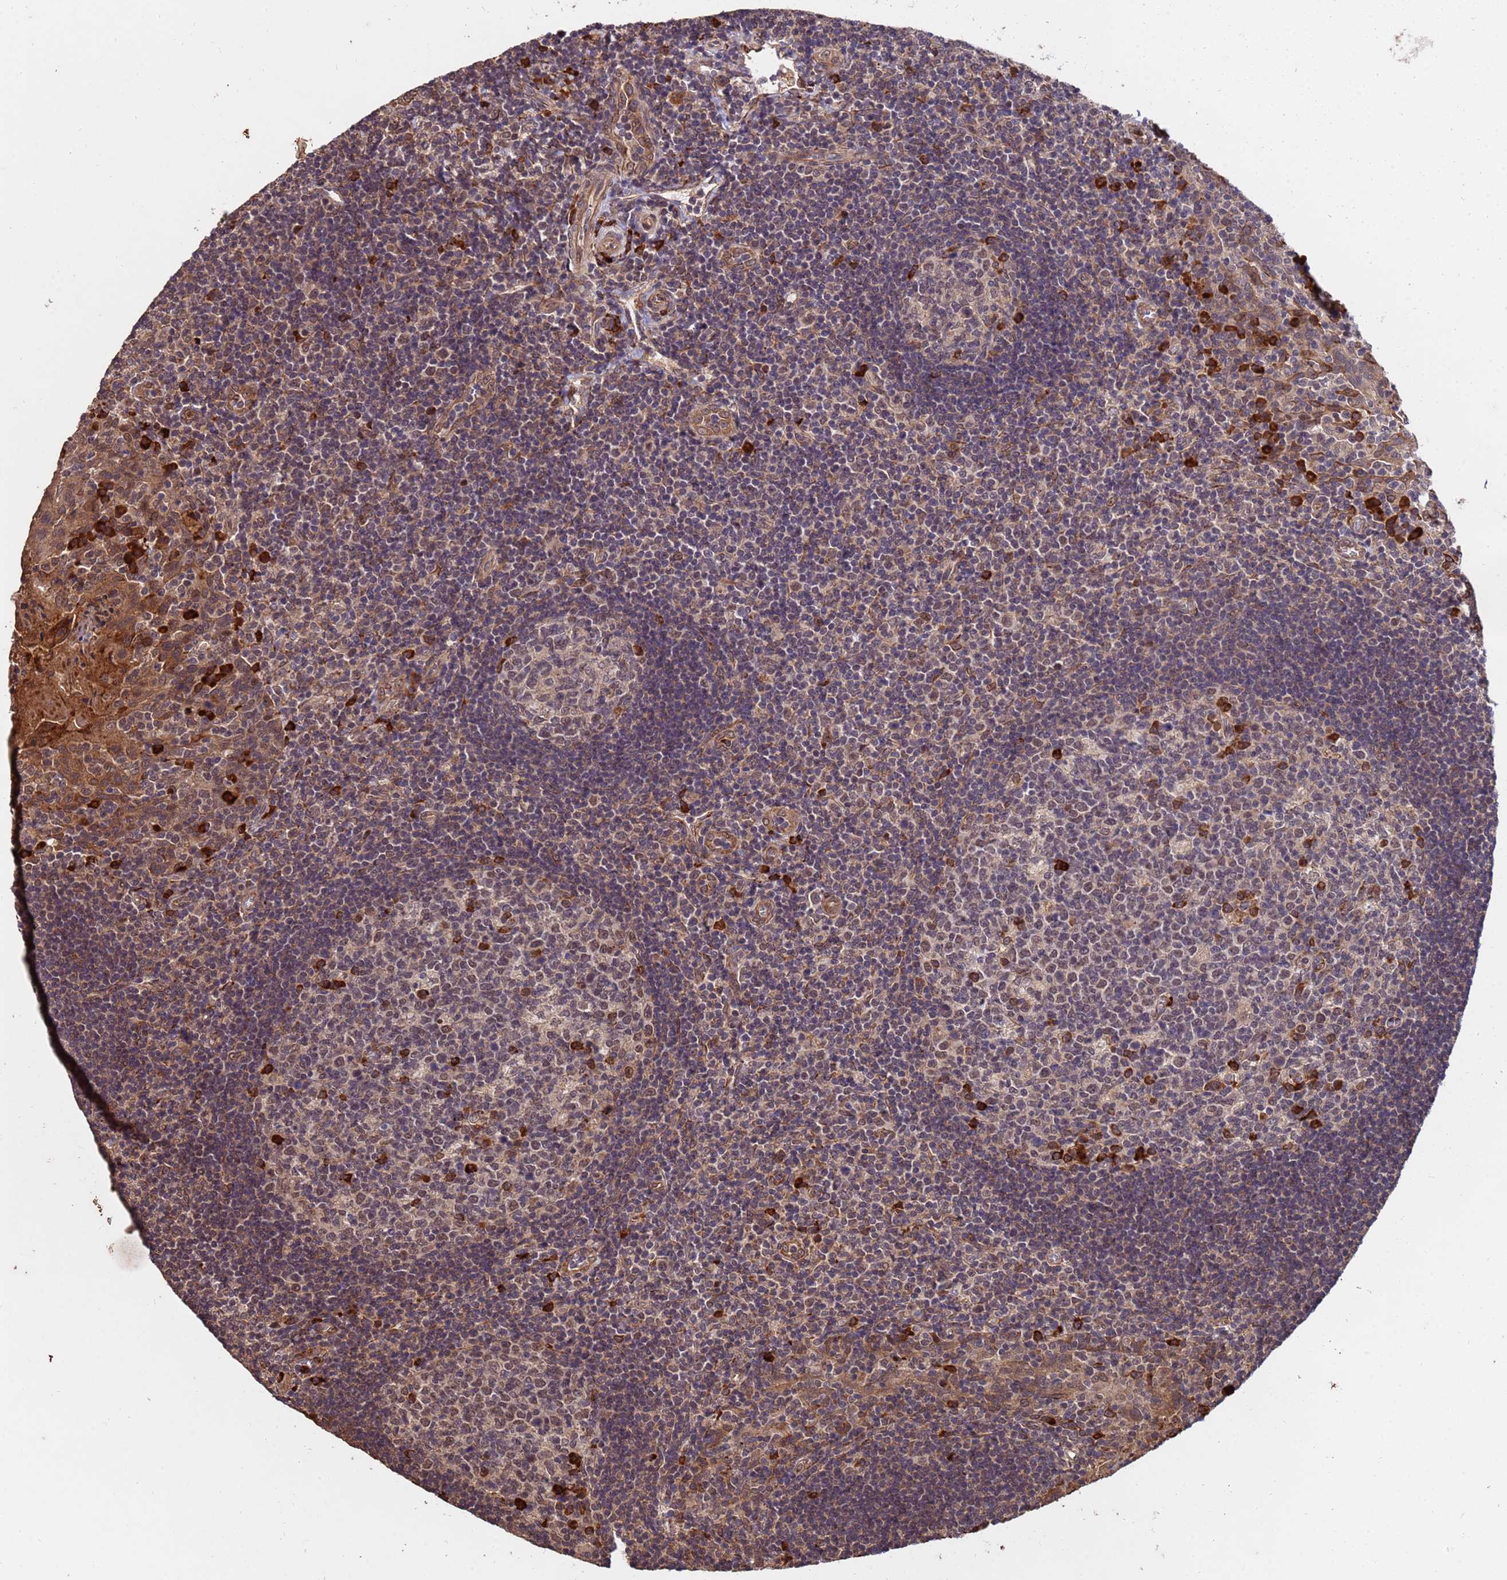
{"staining": {"intensity": "strong", "quantity": "<25%", "location": "cytoplasmic/membranous"}, "tissue": "tonsil", "cell_type": "Germinal center cells", "image_type": "normal", "snomed": [{"axis": "morphology", "description": "Normal tissue, NOS"}, {"axis": "topography", "description": "Tonsil"}], "caption": "Tonsil stained for a protein exhibits strong cytoplasmic/membranous positivity in germinal center cells. (DAB (3,3'-diaminobenzidine) IHC, brown staining for protein, blue staining for nuclei).", "gene": "ZNF619", "patient": {"sex": "male", "age": 17}}